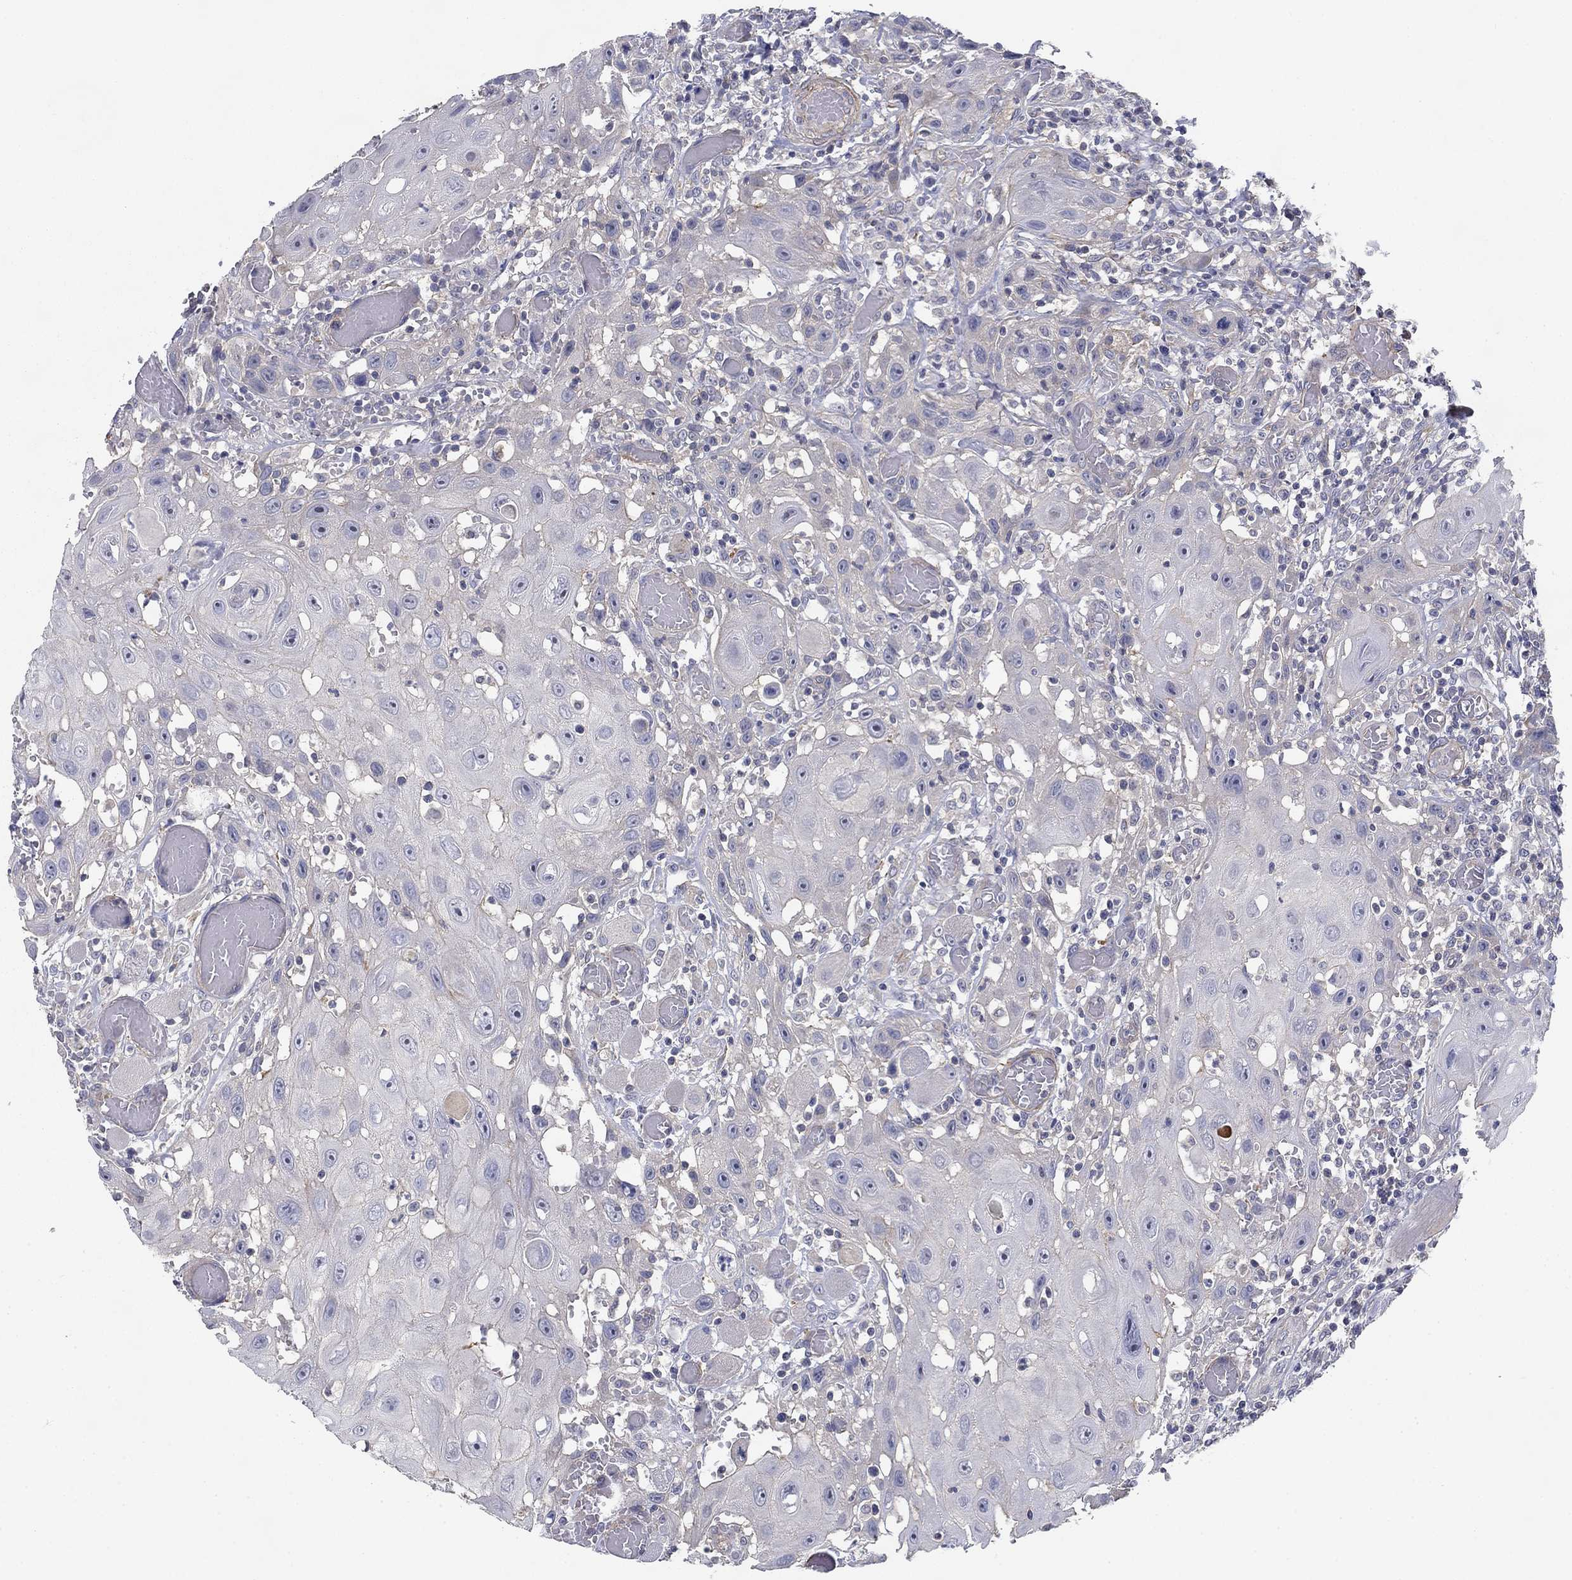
{"staining": {"intensity": "negative", "quantity": "none", "location": "none"}, "tissue": "head and neck cancer", "cell_type": "Tumor cells", "image_type": "cancer", "snomed": [{"axis": "morphology", "description": "Normal tissue, NOS"}, {"axis": "morphology", "description": "Squamous cell carcinoma, NOS"}, {"axis": "topography", "description": "Oral tissue"}, {"axis": "topography", "description": "Head-Neck"}], "caption": "Protein analysis of squamous cell carcinoma (head and neck) reveals no significant staining in tumor cells. The staining is performed using DAB (3,3'-diaminobenzidine) brown chromogen with nuclei counter-stained in using hematoxylin.", "gene": "GRK7", "patient": {"sex": "male", "age": 71}}